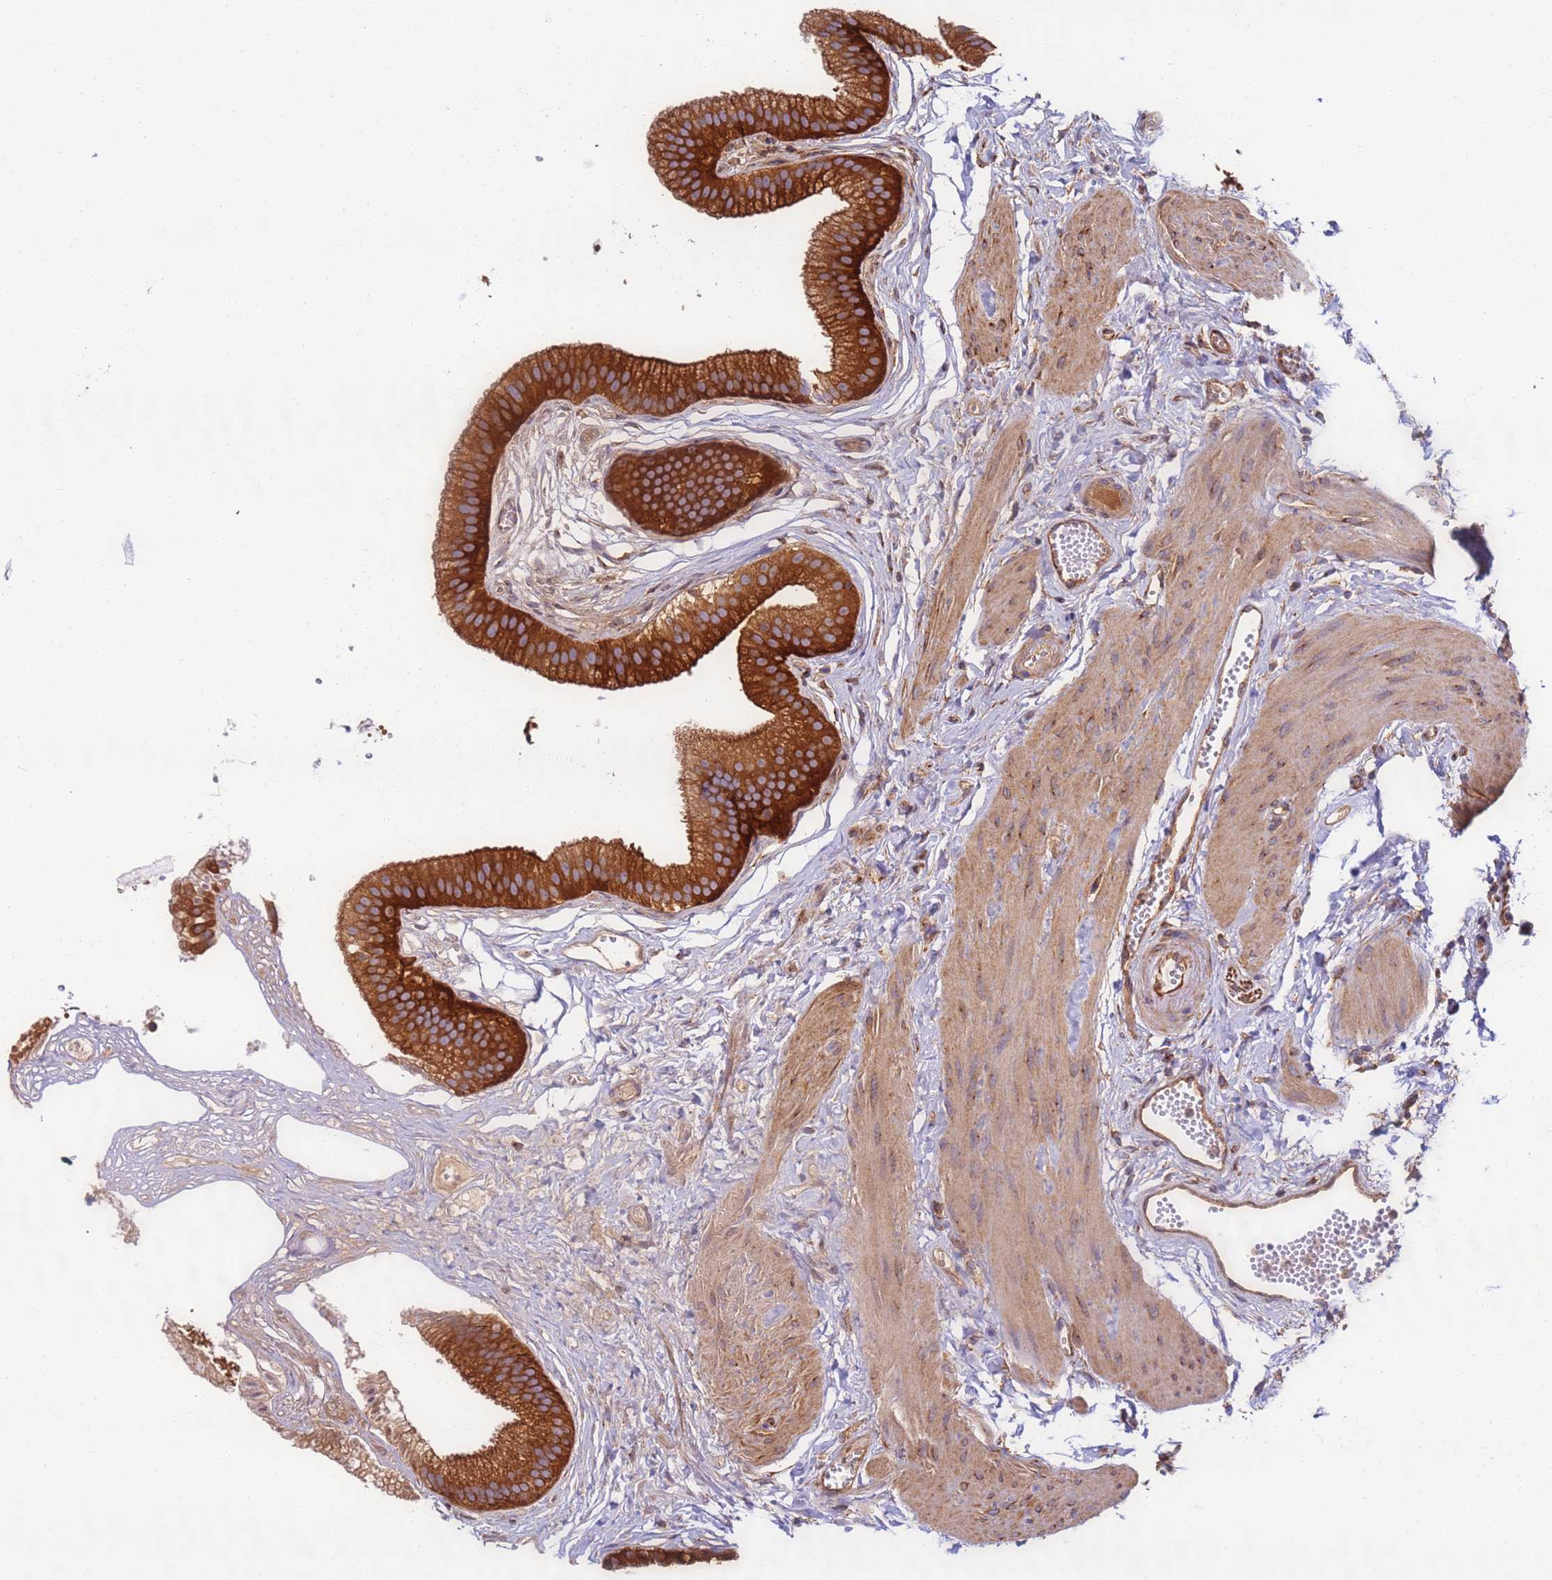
{"staining": {"intensity": "strong", "quantity": ">75%", "location": "cytoplasmic/membranous"}, "tissue": "gallbladder", "cell_type": "Glandular cells", "image_type": "normal", "snomed": [{"axis": "morphology", "description": "Normal tissue, NOS"}, {"axis": "topography", "description": "Gallbladder"}], "caption": "Protein staining of normal gallbladder shows strong cytoplasmic/membranous positivity in approximately >75% of glandular cells.", "gene": "DYNC1I2", "patient": {"sex": "female", "age": 54}}